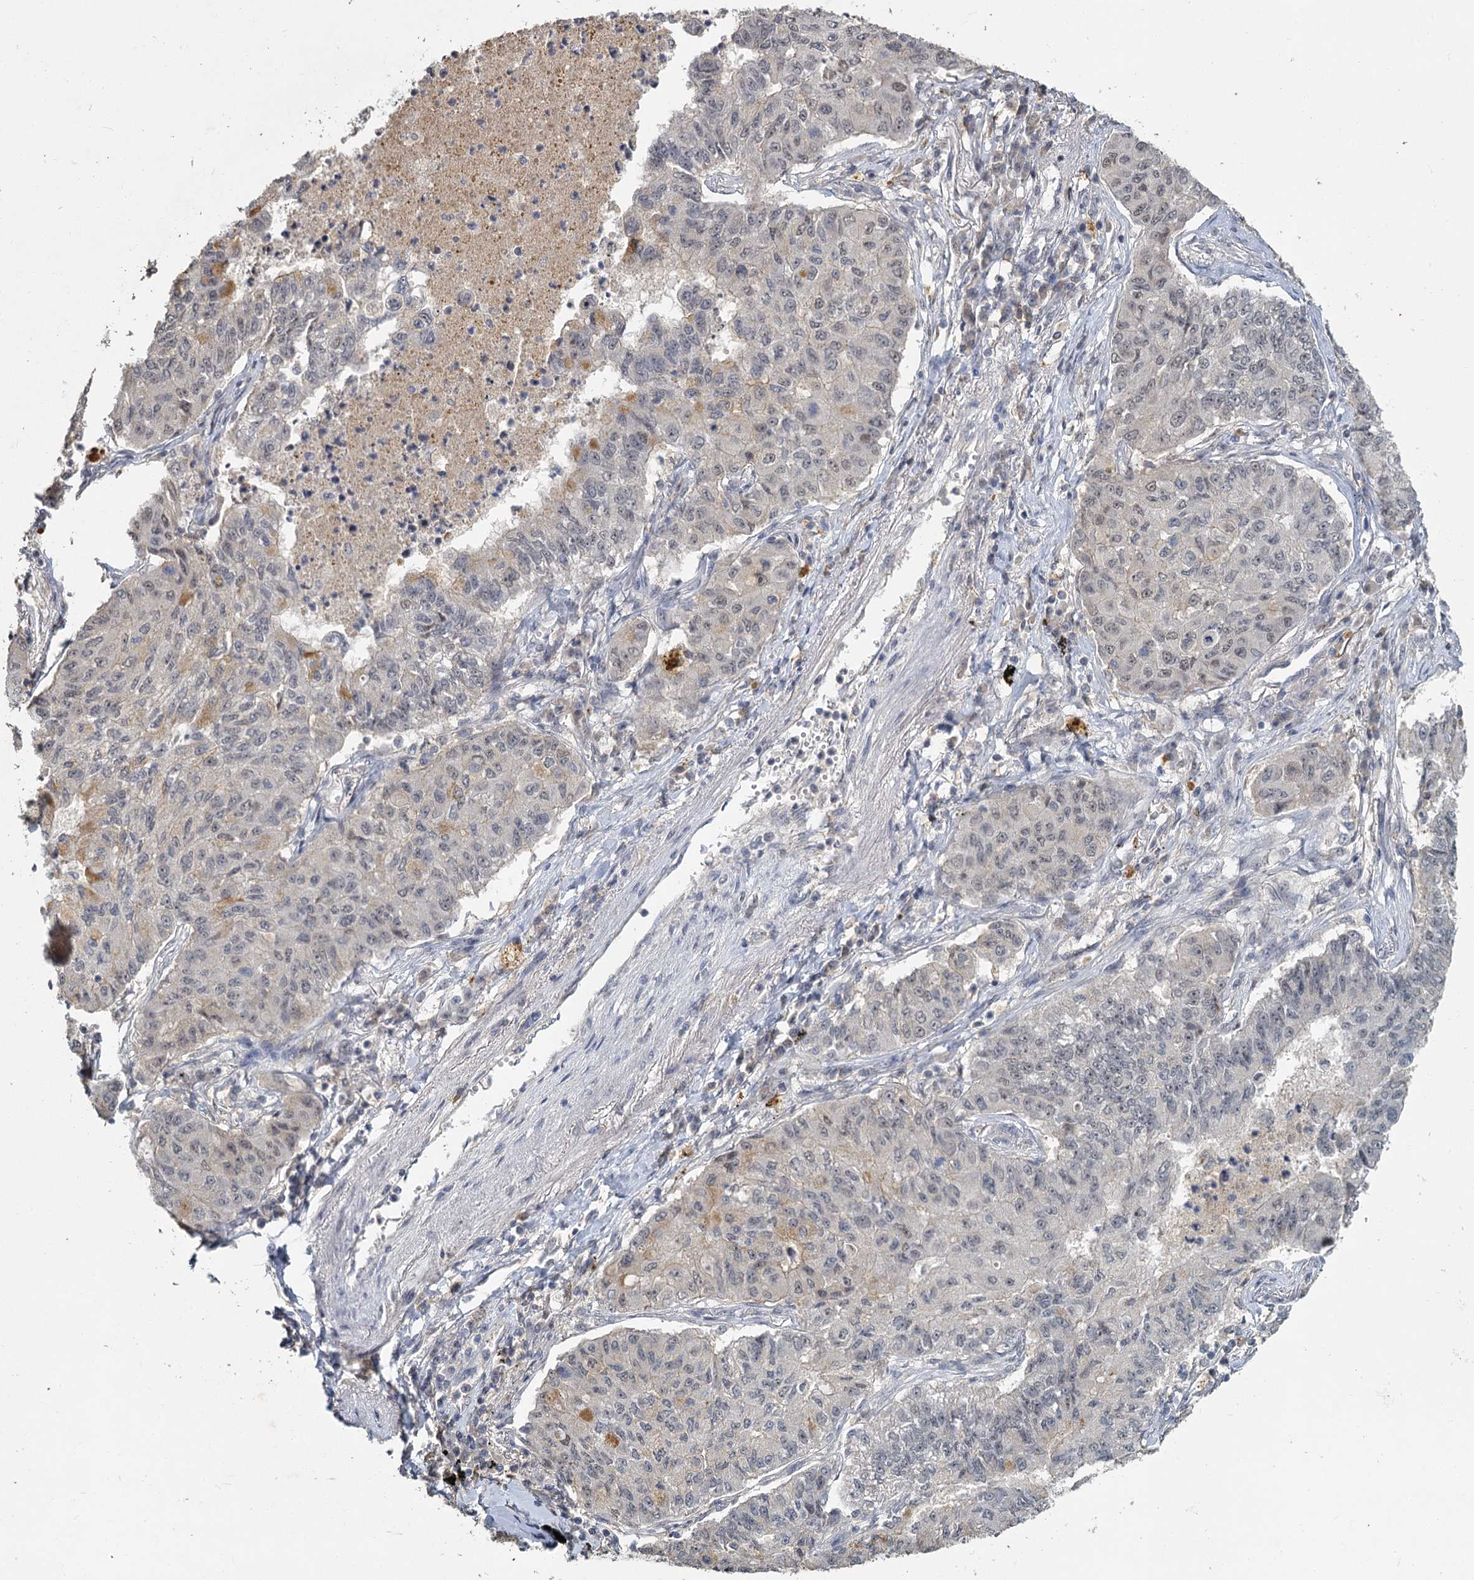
{"staining": {"intensity": "negative", "quantity": "none", "location": "none"}, "tissue": "lung cancer", "cell_type": "Tumor cells", "image_type": "cancer", "snomed": [{"axis": "morphology", "description": "Squamous cell carcinoma, NOS"}, {"axis": "topography", "description": "Lung"}], "caption": "The photomicrograph shows no staining of tumor cells in lung cancer (squamous cell carcinoma).", "gene": "MUCL1", "patient": {"sex": "male", "age": 74}}